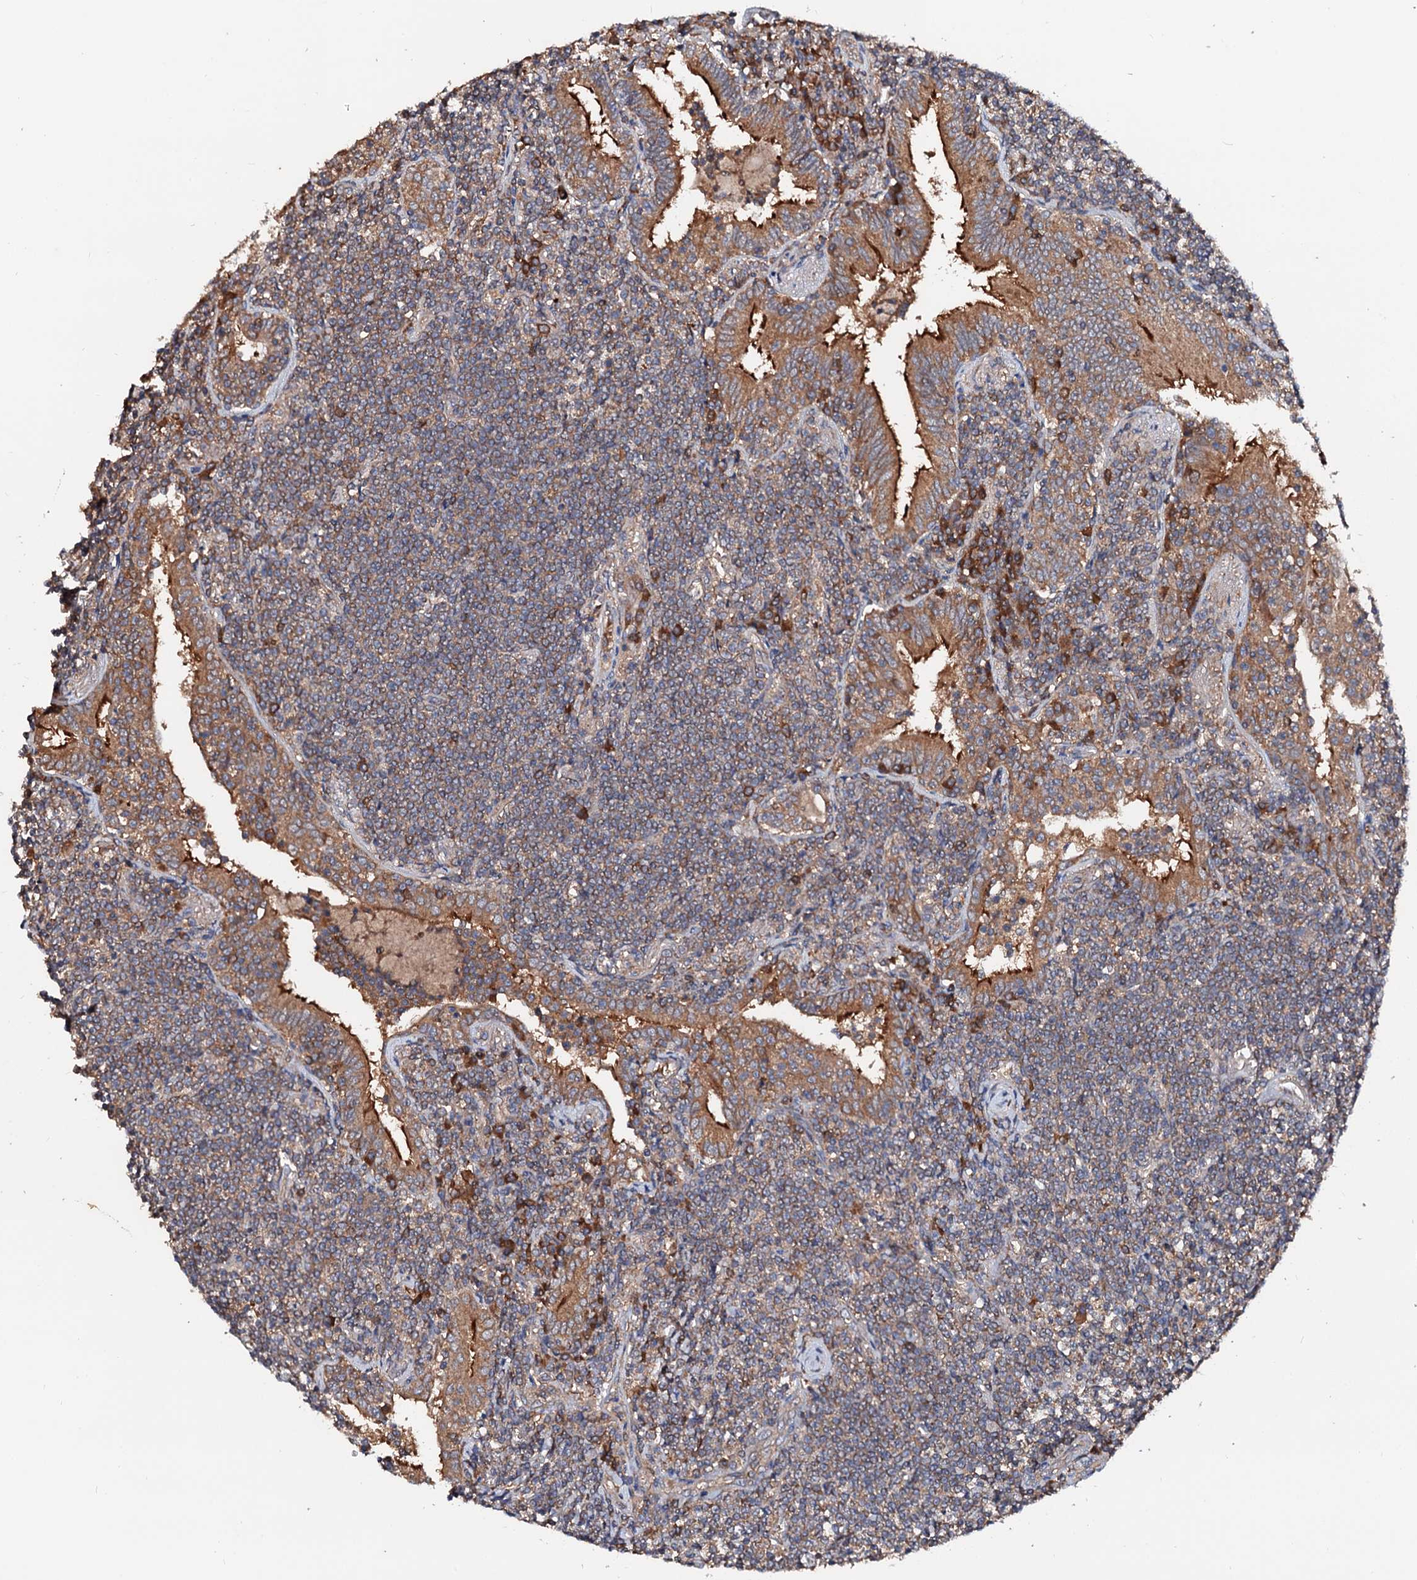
{"staining": {"intensity": "weak", "quantity": "25%-75%", "location": "cytoplasmic/membranous"}, "tissue": "lymphoma", "cell_type": "Tumor cells", "image_type": "cancer", "snomed": [{"axis": "morphology", "description": "Malignant lymphoma, non-Hodgkin's type, Low grade"}, {"axis": "topography", "description": "Lung"}], "caption": "Immunohistochemistry photomicrograph of neoplastic tissue: malignant lymphoma, non-Hodgkin's type (low-grade) stained using IHC shows low levels of weak protein expression localized specifically in the cytoplasmic/membranous of tumor cells, appearing as a cytoplasmic/membranous brown color.", "gene": "EXTL1", "patient": {"sex": "female", "age": 71}}